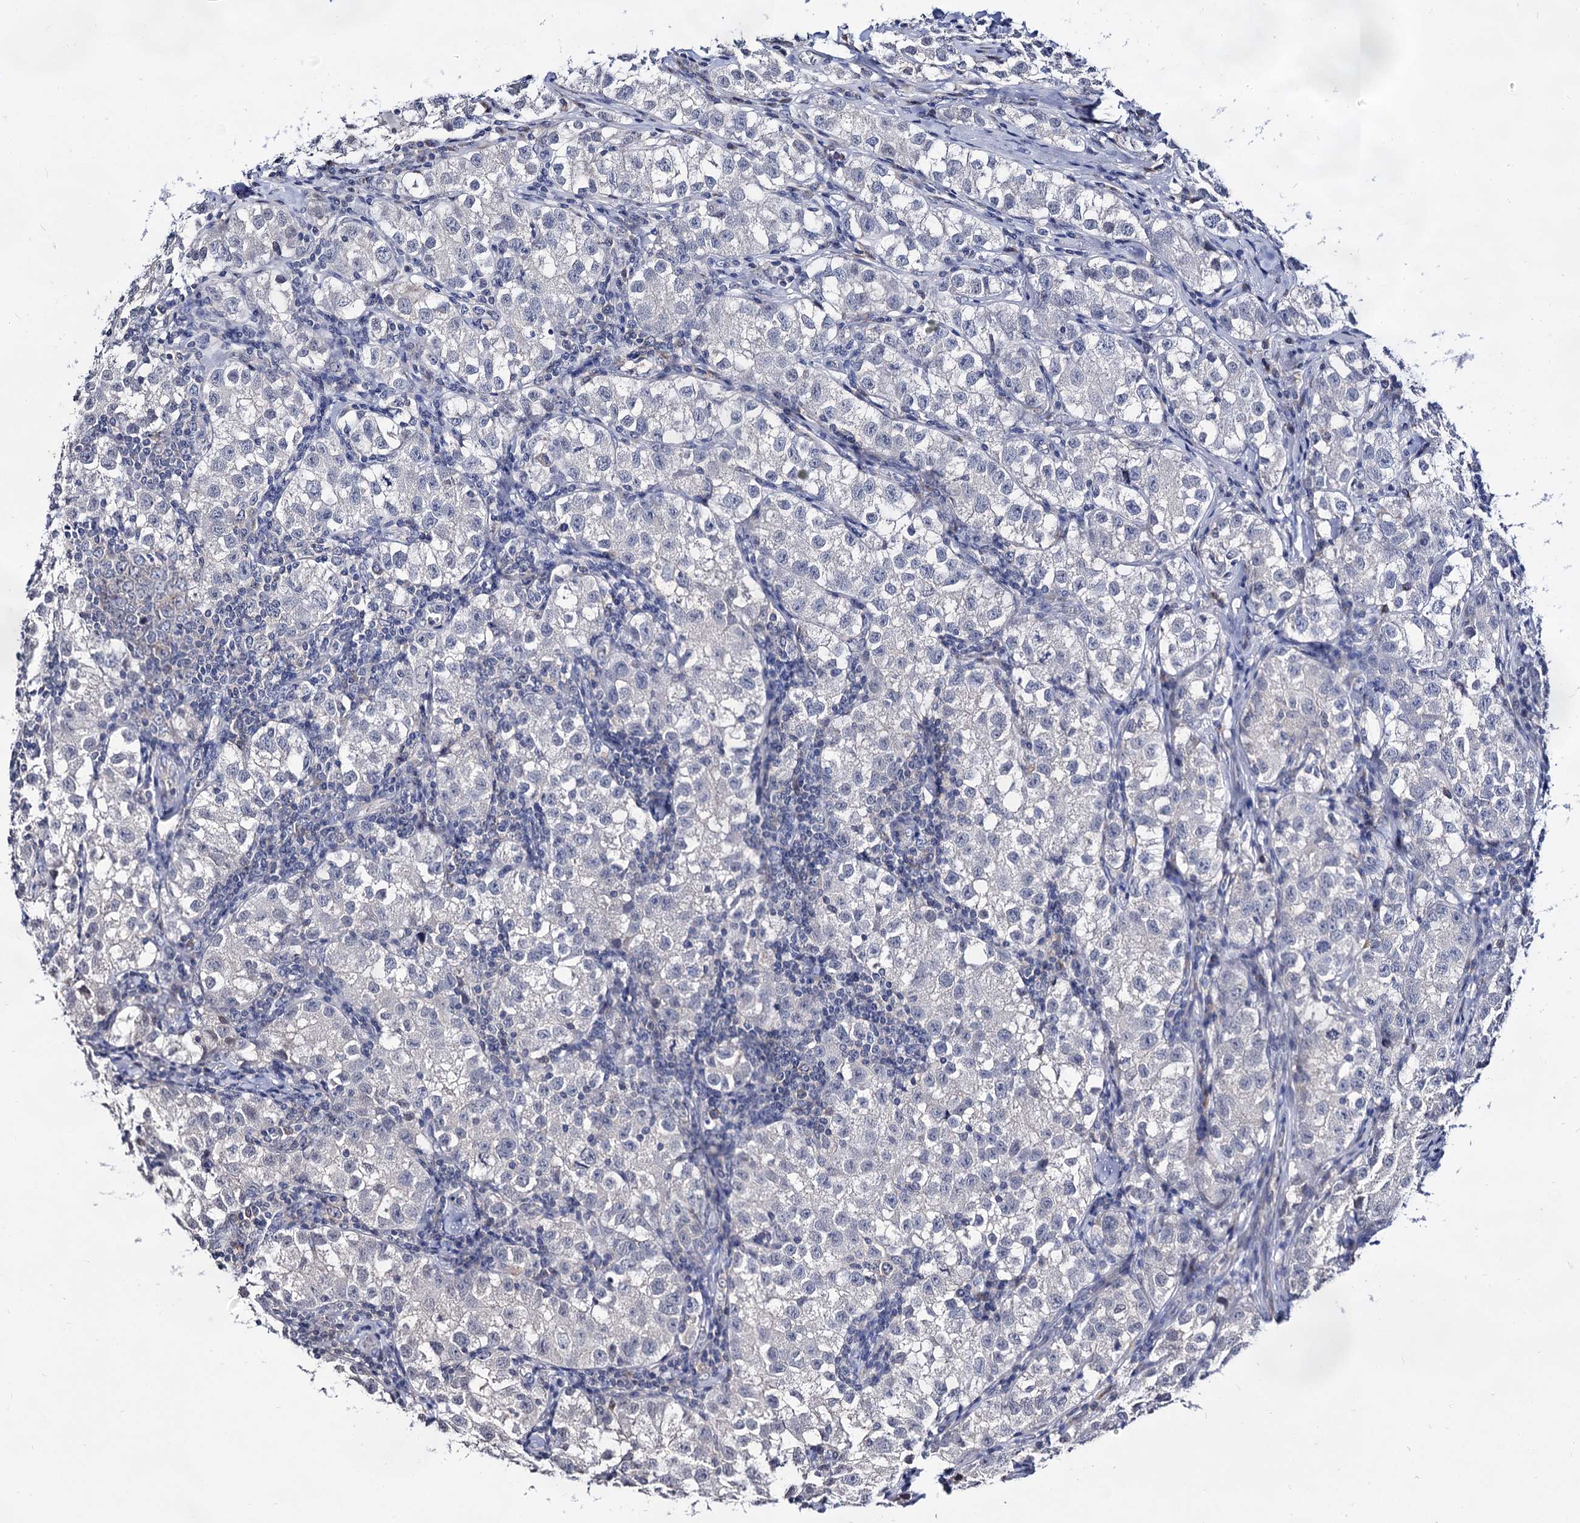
{"staining": {"intensity": "negative", "quantity": "none", "location": "none"}, "tissue": "testis cancer", "cell_type": "Tumor cells", "image_type": "cancer", "snomed": [{"axis": "morphology", "description": "Seminoma, NOS"}, {"axis": "morphology", "description": "Carcinoma, Embryonal, NOS"}, {"axis": "topography", "description": "Testis"}], "caption": "Immunohistochemistry histopathology image of testis cancer stained for a protein (brown), which exhibits no staining in tumor cells.", "gene": "ARFIP2", "patient": {"sex": "male", "age": 43}}